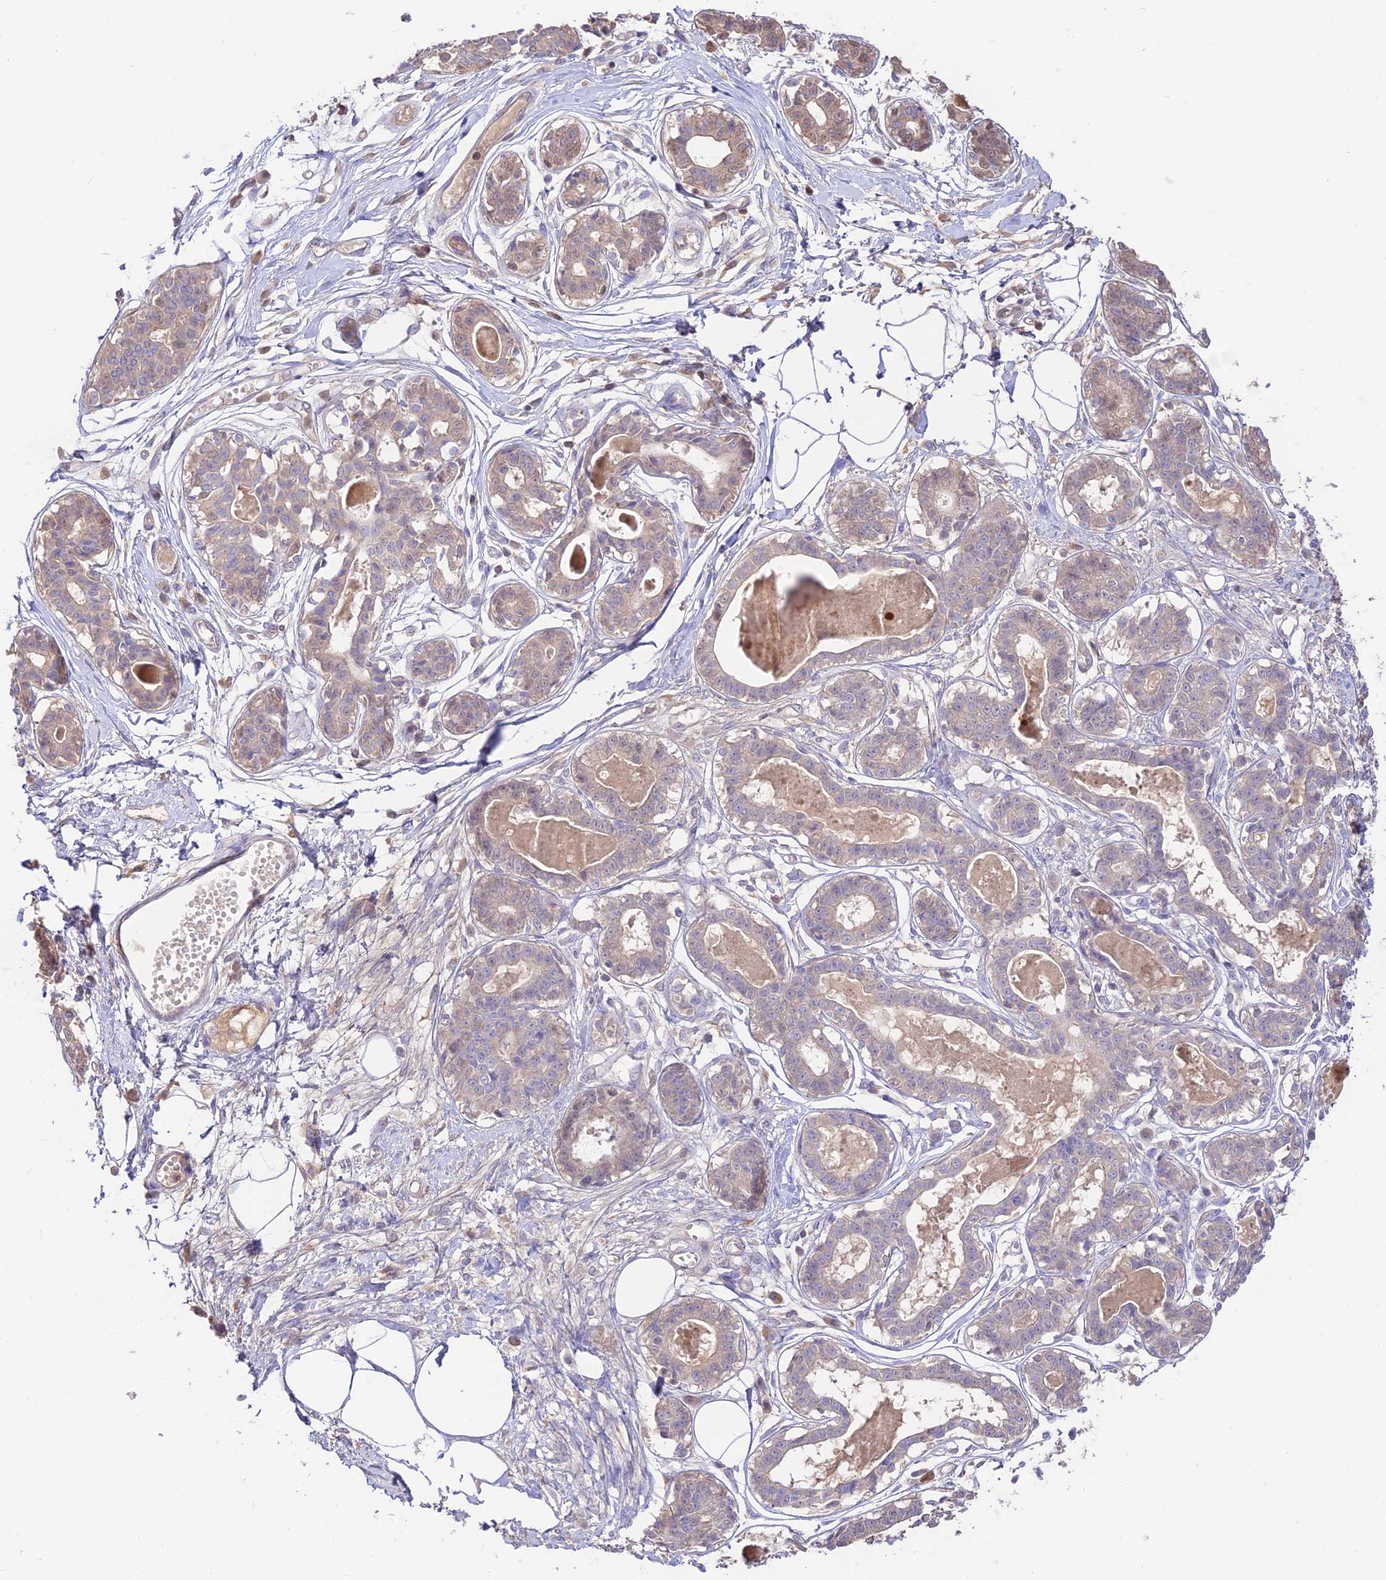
{"staining": {"intensity": "negative", "quantity": "none", "location": "none"}, "tissue": "breast", "cell_type": "Adipocytes", "image_type": "normal", "snomed": [{"axis": "morphology", "description": "Normal tissue, NOS"}, {"axis": "topography", "description": "Breast"}], "caption": "High magnification brightfield microscopy of normal breast stained with DAB (brown) and counterstained with hematoxylin (blue): adipocytes show no significant expression.", "gene": "NLRP9", "patient": {"sex": "female", "age": 45}}